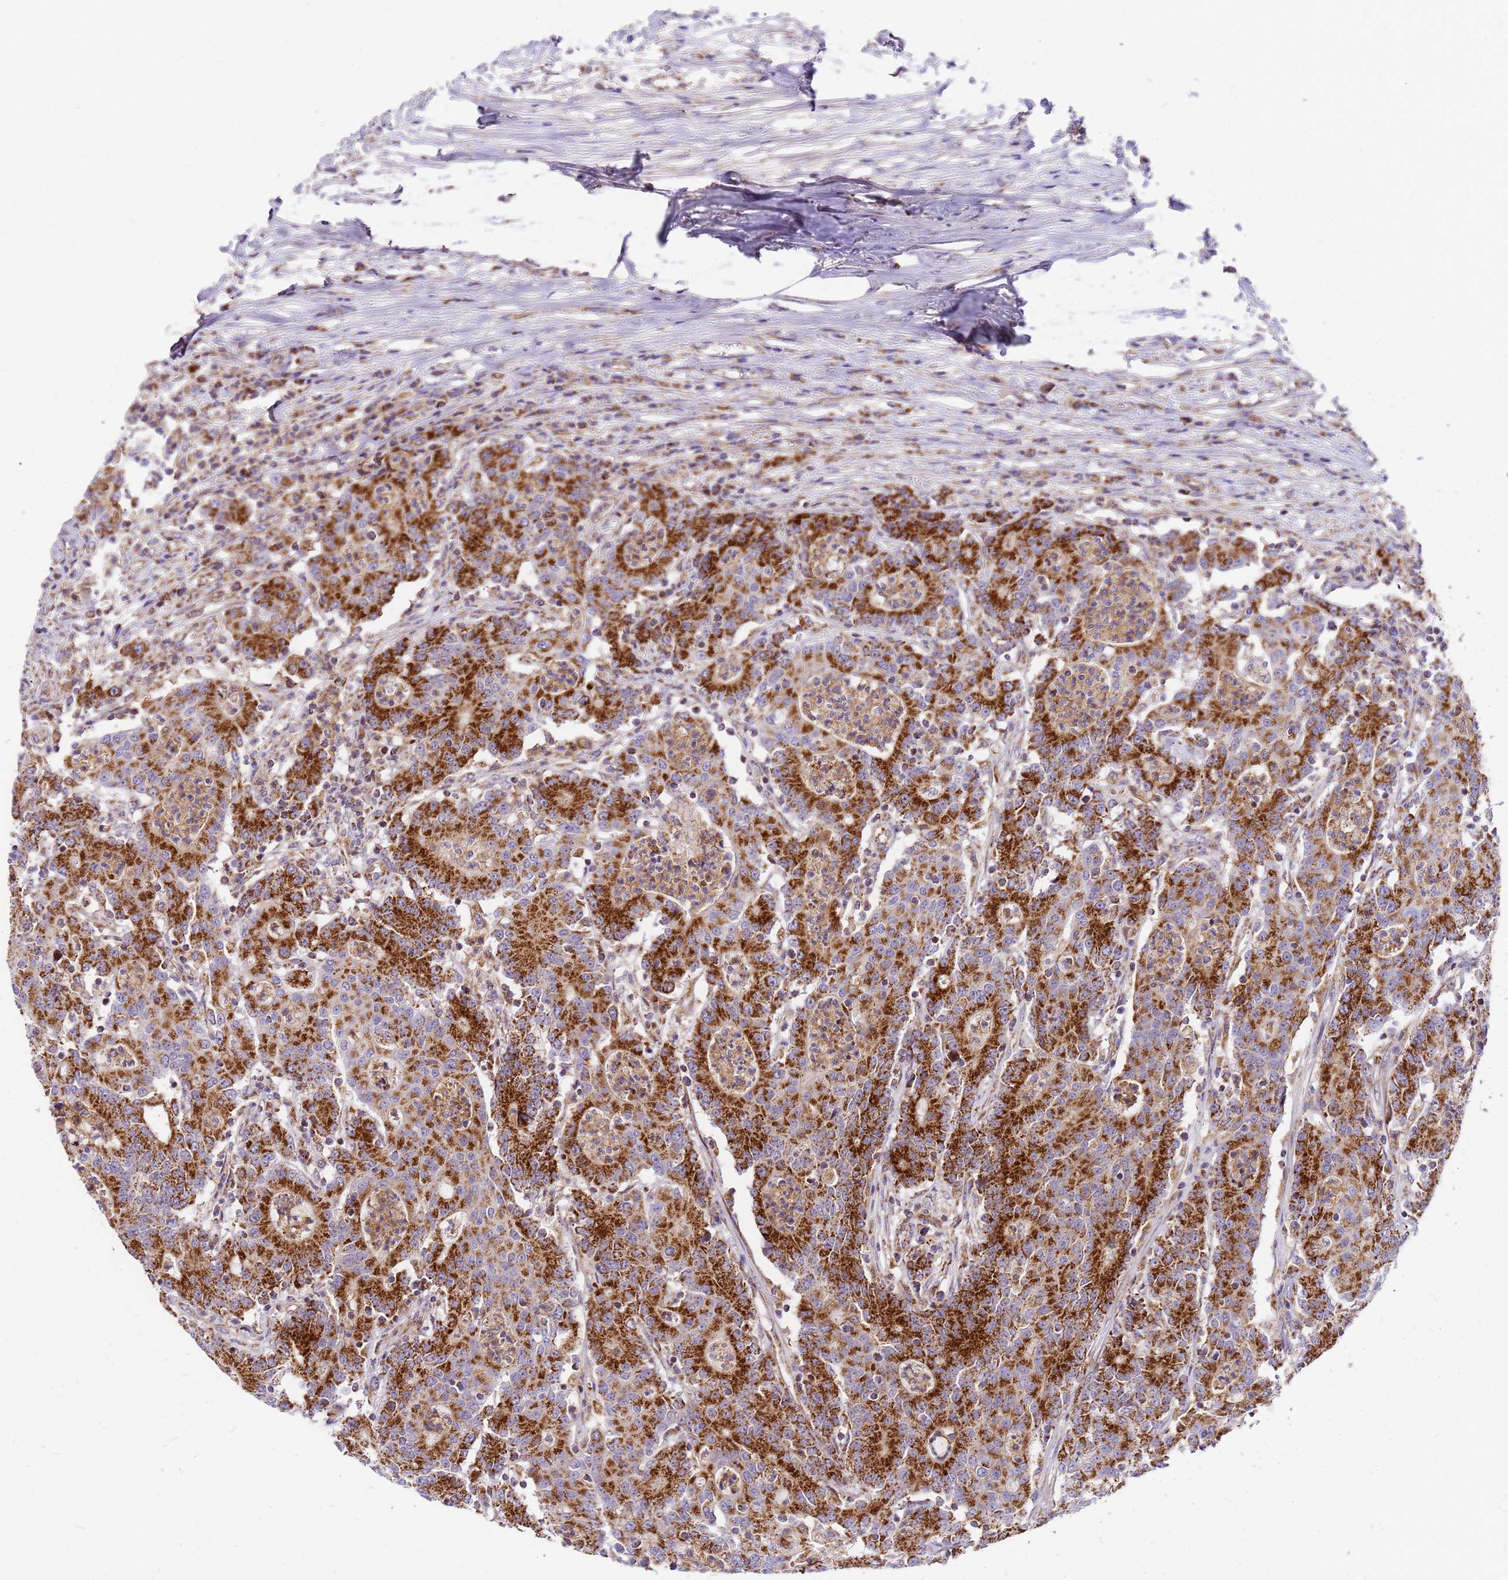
{"staining": {"intensity": "strong", "quantity": ">75%", "location": "cytoplasmic/membranous"}, "tissue": "colorectal cancer", "cell_type": "Tumor cells", "image_type": "cancer", "snomed": [{"axis": "morphology", "description": "Adenocarcinoma, NOS"}, {"axis": "topography", "description": "Colon"}], "caption": "Colorectal cancer tissue displays strong cytoplasmic/membranous expression in about >75% of tumor cells, visualized by immunohistochemistry.", "gene": "MRPS26", "patient": {"sex": "male", "age": 83}}